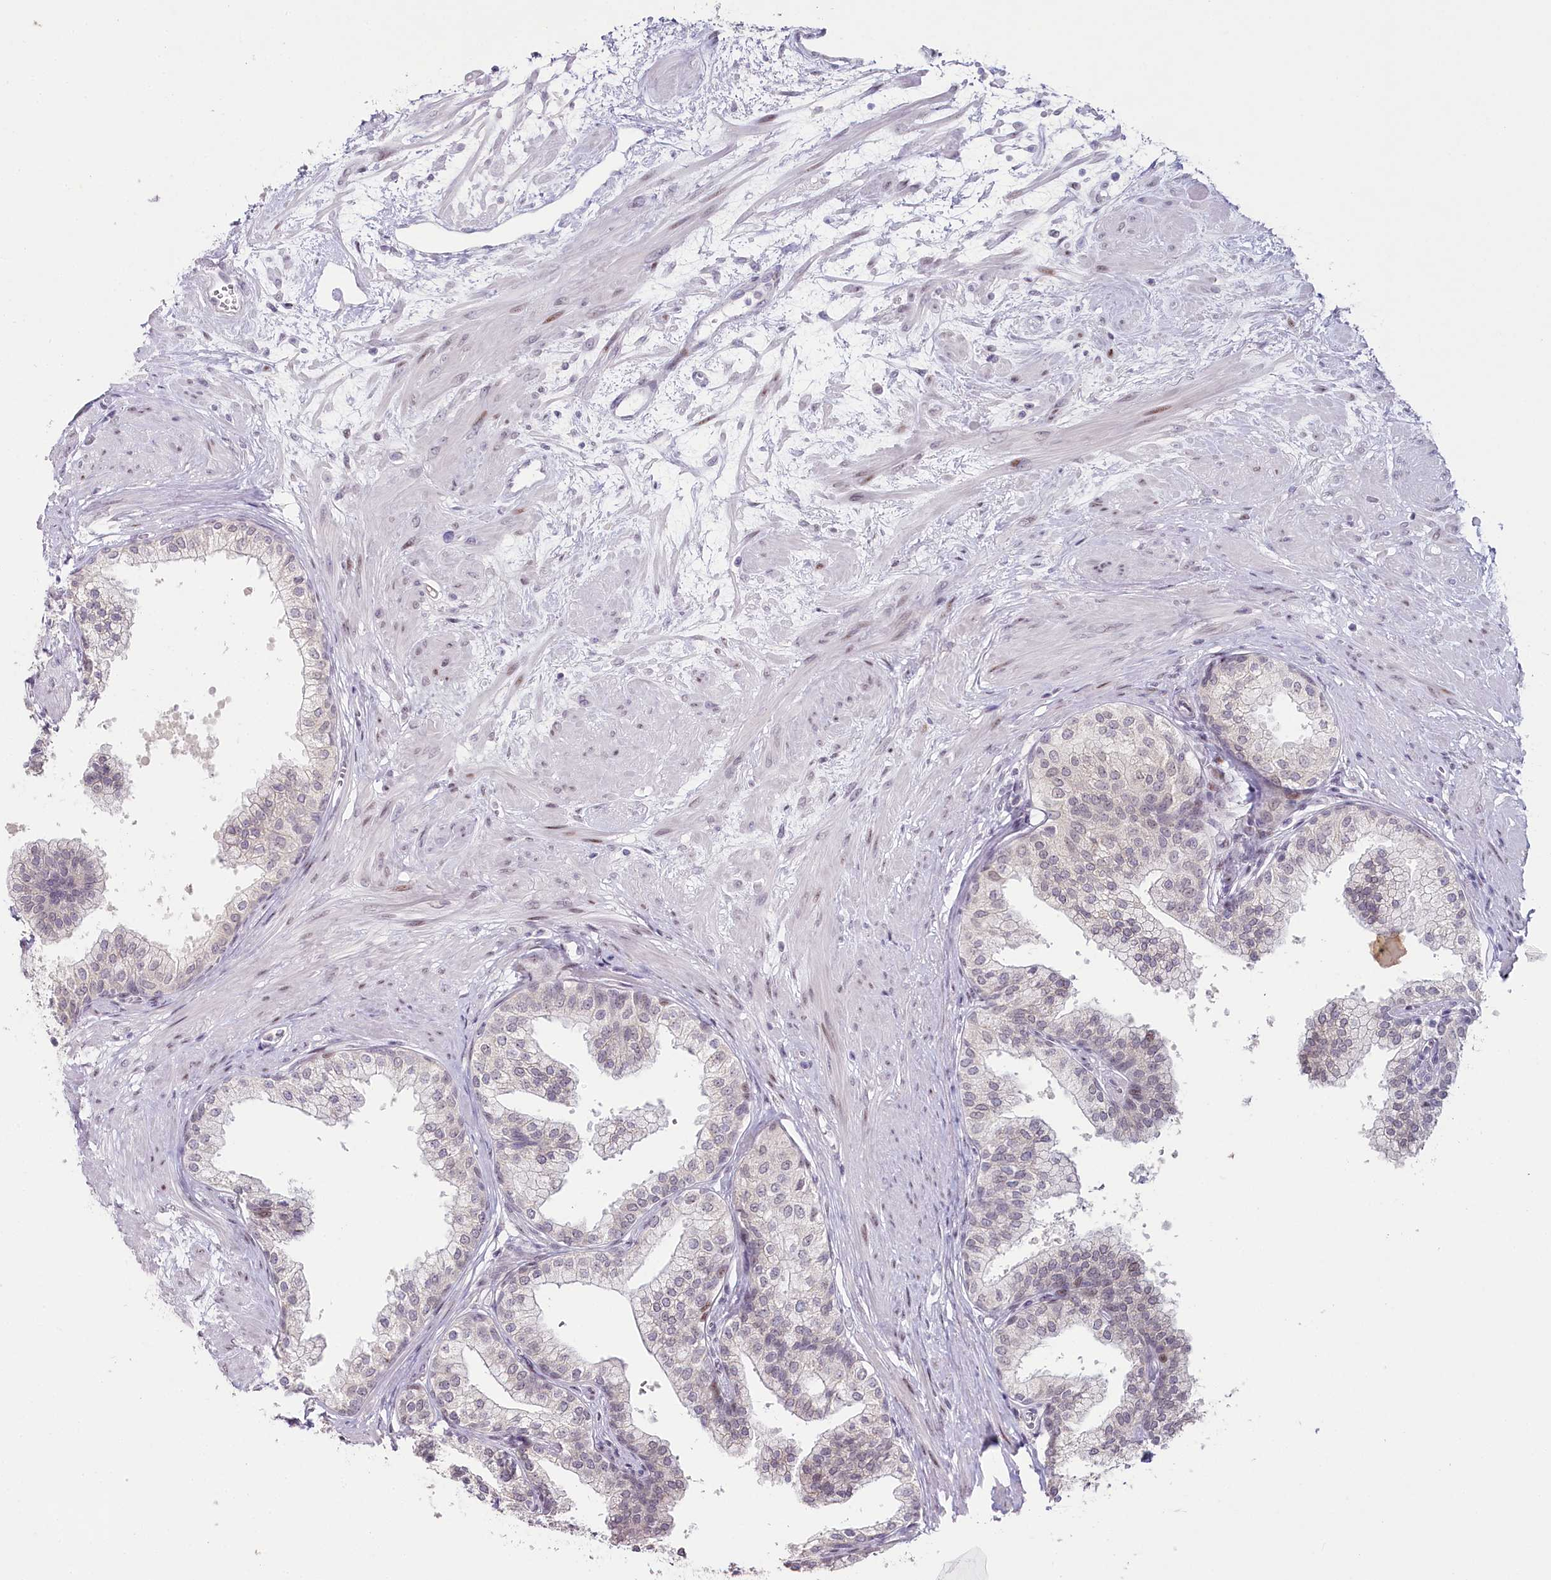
{"staining": {"intensity": "negative", "quantity": "none", "location": "none"}, "tissue": "prostate", "cell_type": "Glandular cells", "image_type": "normal", "snomed": [{"axis": "morphology", "description": "Normal tissue, NOS"}, {"axis": "topography", "description": "Prostate"}], "caption": "Benign prostate was stained to show a protein in brown. There is no significant positivity in glandular cells. Nuclei are stained in blue.", "gene": "HPD", "patient": {"sex": "male", "age": 60}}